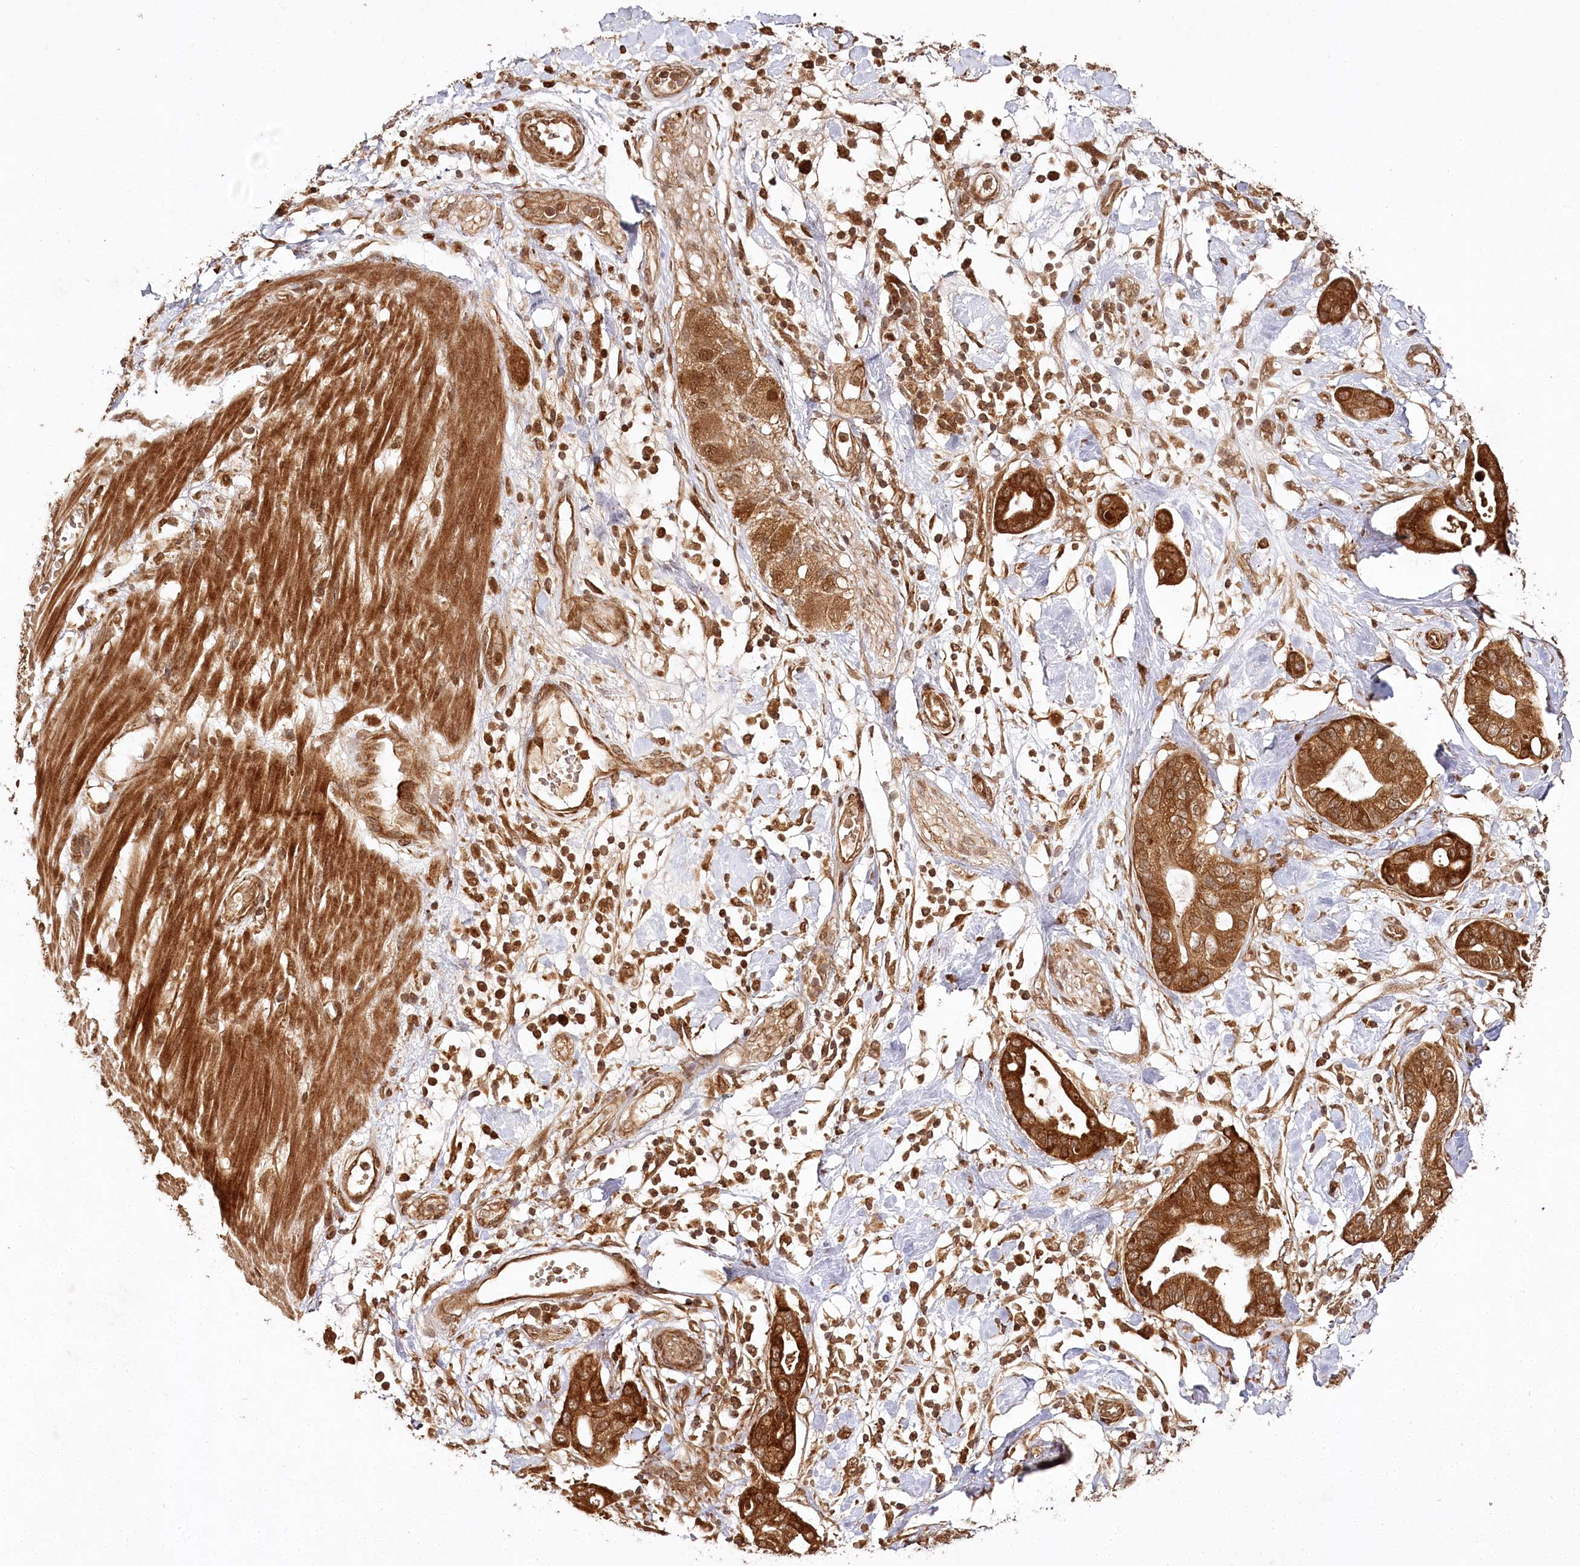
{"staining": {"intensity": "strong", "quantity": ">75%", "location": "cytoplasmic/membranous,nuclear"}, "tissue": "pancreatic cancer", "cell_type": "Tumor cells", "image_type": "cancer", "snomed": [{"axis": "morphology", "description": "Adenocarcinoma, NOS"}, {"axis": "morphology", "description": "Adenocarcinoma, metastatic, NOS"}, {"axis": "topography", "description": "Lymph node"}, {"axis": "topography", "description": "Pancreas"}, {"axis": "topography", "description": "Duodenum"}], "caption": "Immunohistochemical staining of pancreatic cancer displays strong cytoplasmic/membranous and nuclear protein staining in about >75% of tumor cells.", "gene": "ULK2", "patient": {"sex": "female", "age": 64}}